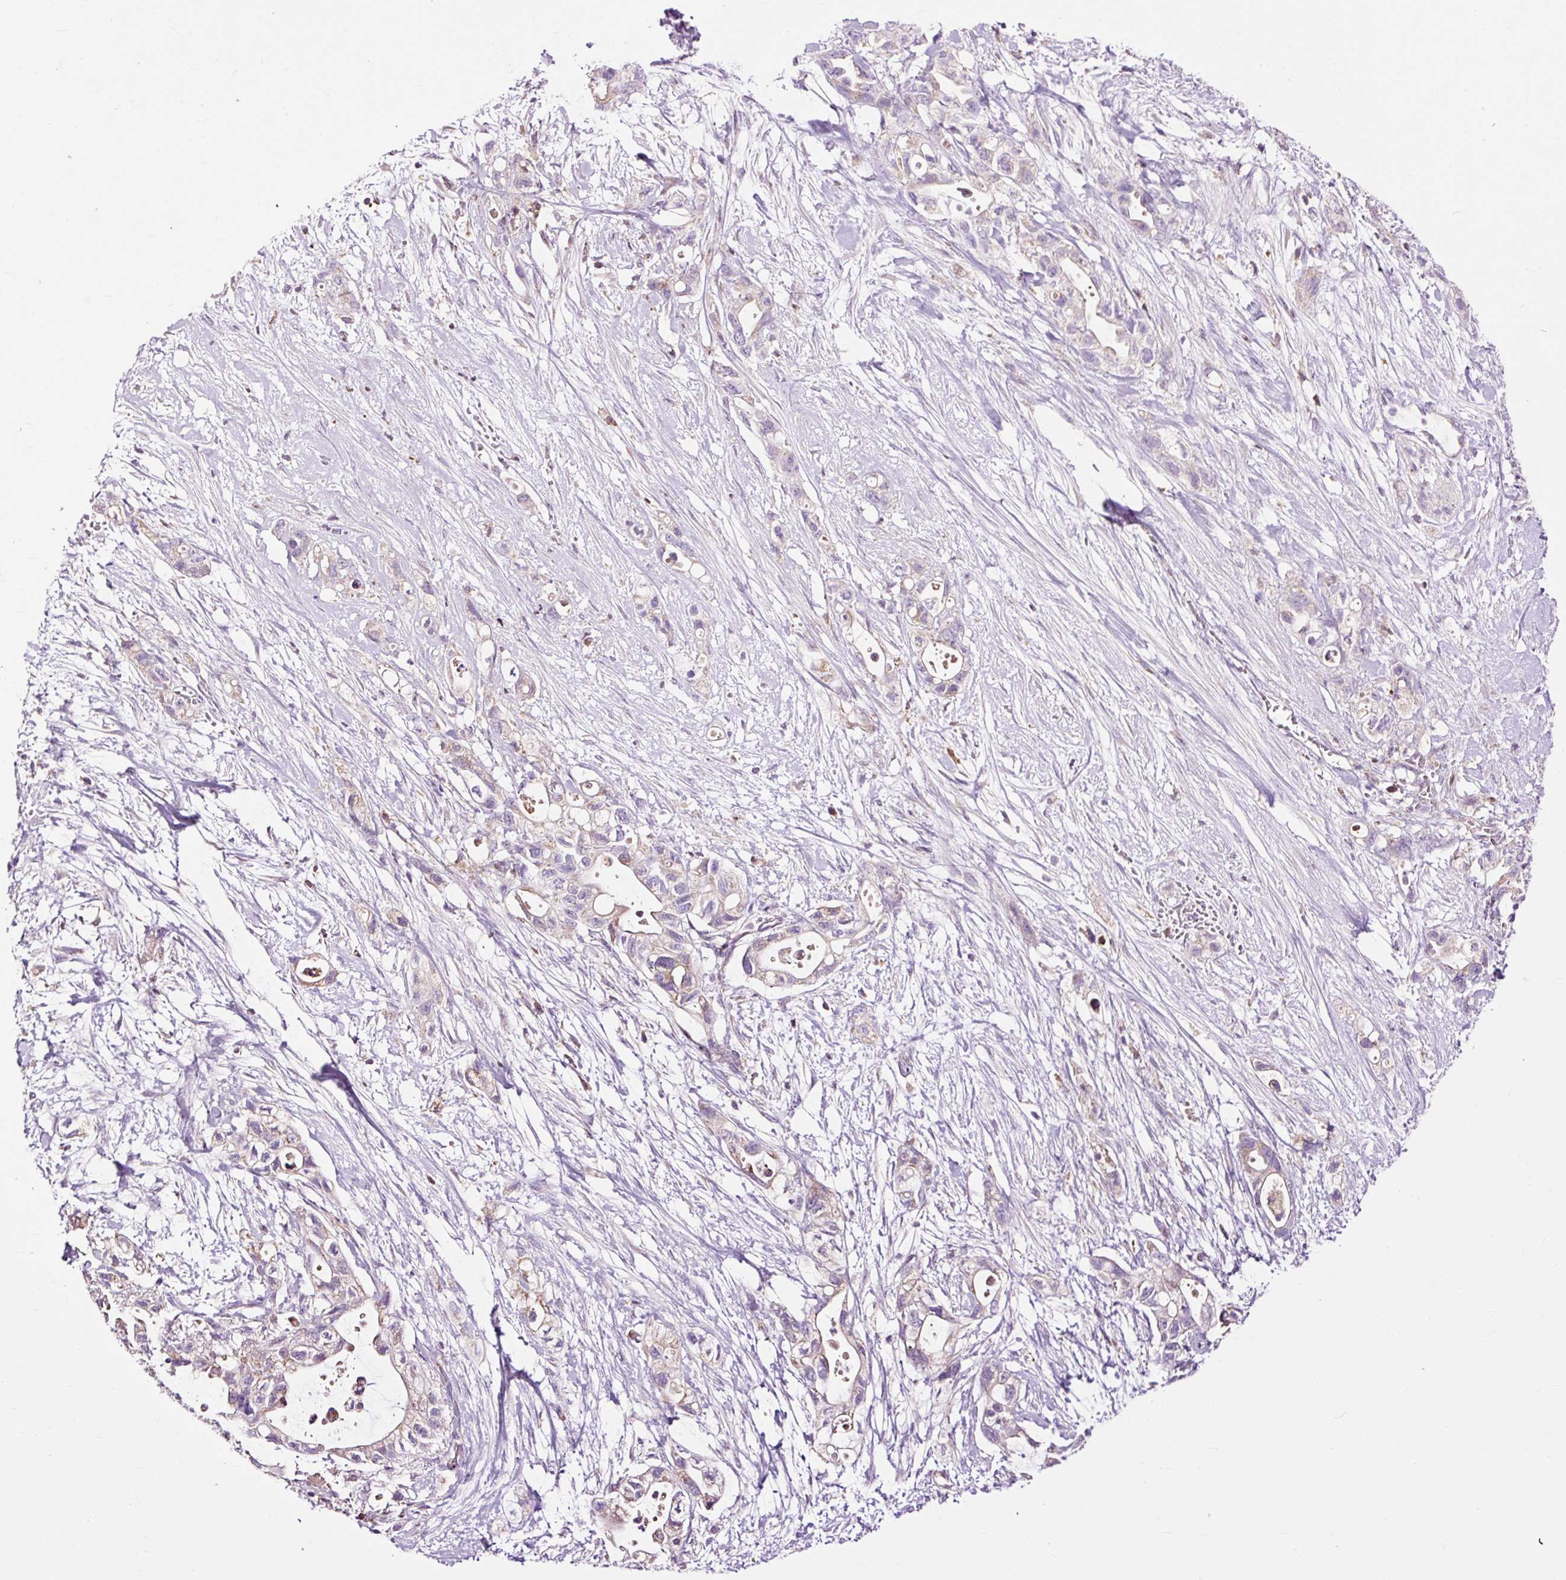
{"staining": {"intensity": "negative", "quantity": "none", "location": "none"}, "tissue": "pancreatic cancer", "cell_type": "Tumor cells", "image_type": "cancer", "snomed": [{"axis": "morphology", "description": "Adenocarcinoma, NOS"}, {"axis": "topography", "description": "Pancreas"}], "caption": "Tumor cells show no significant positivity in pancreatic adenocarcinoma.", "gene": "CD83", "patient": {"sex": "female", "age": 72}}